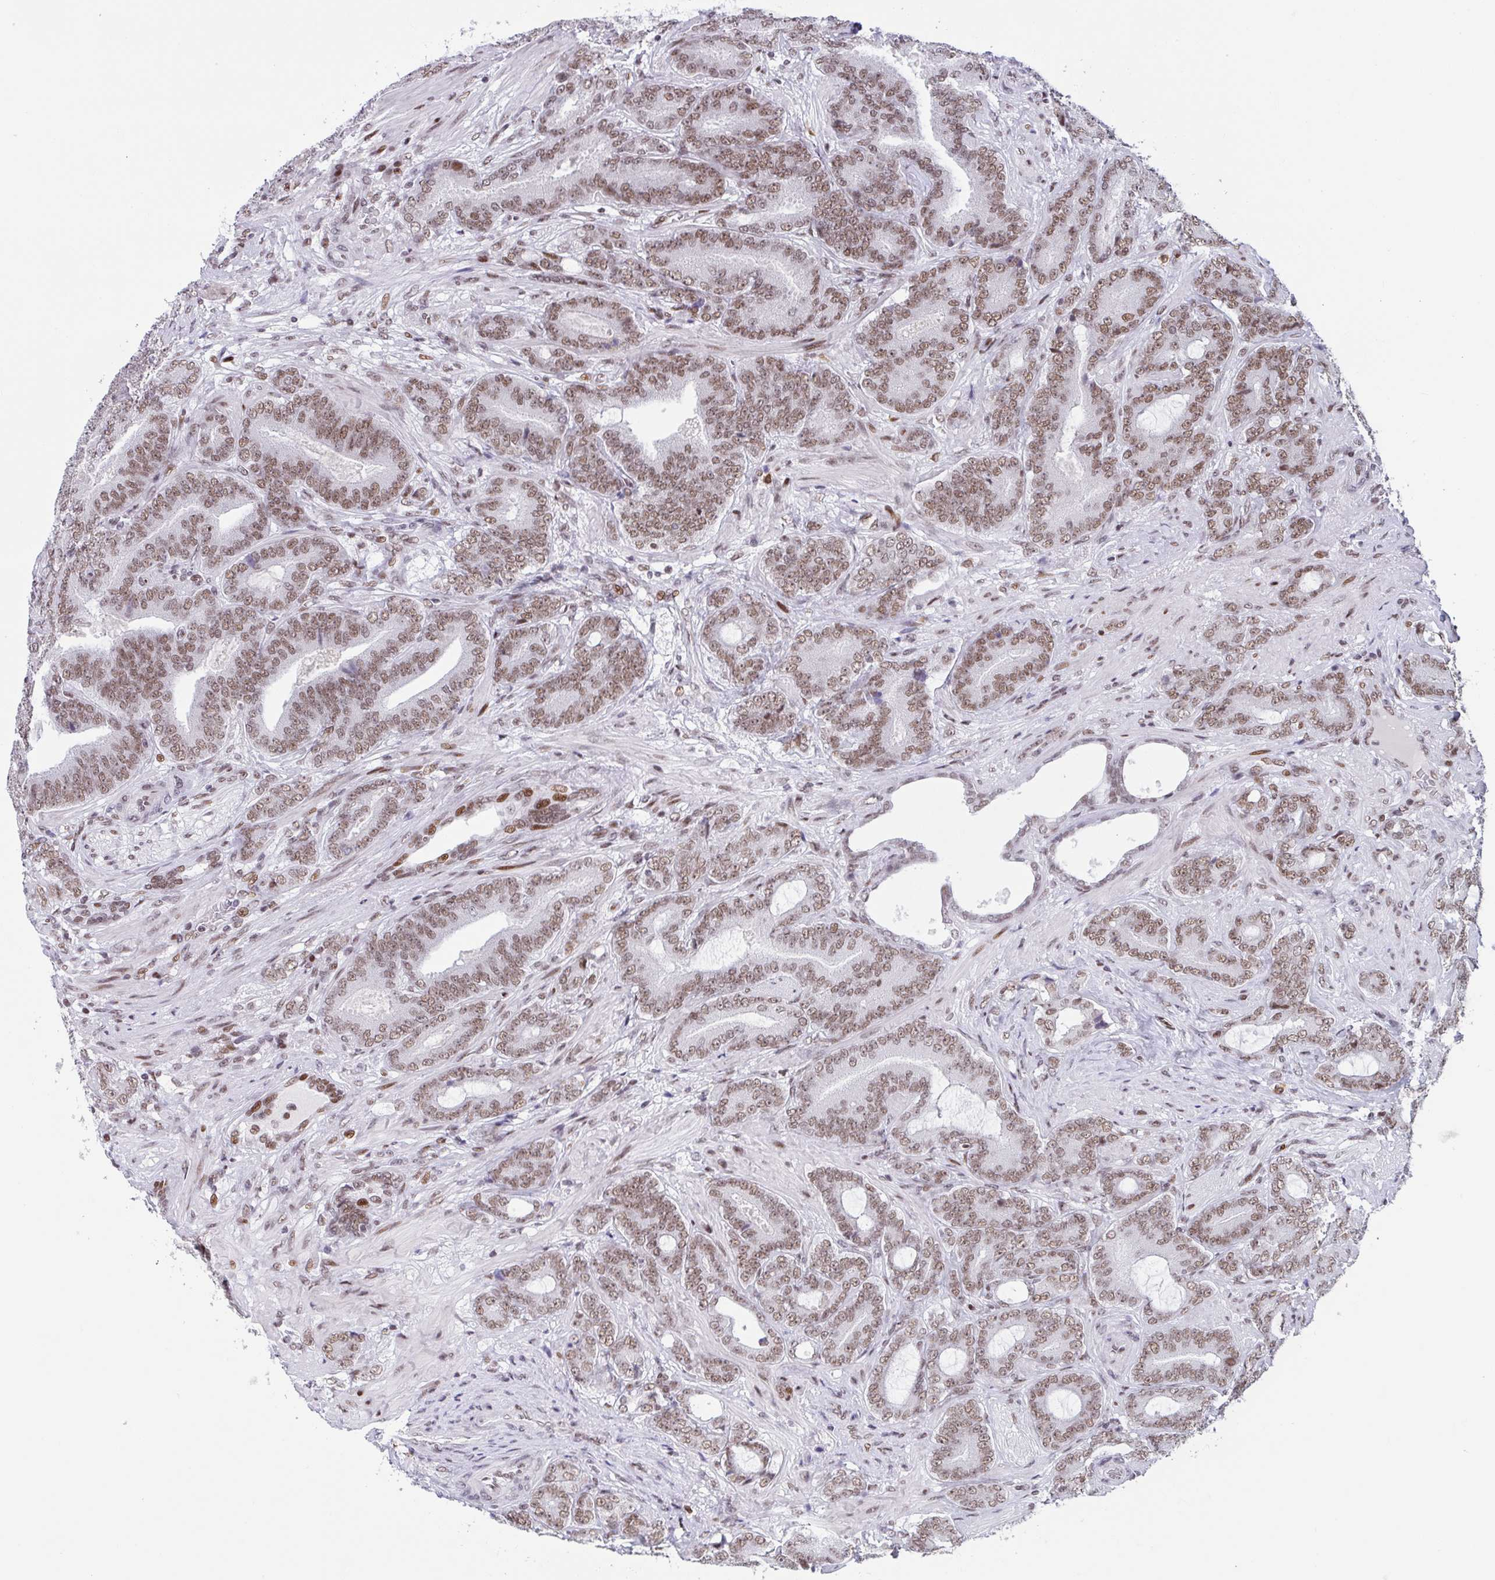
{"staining": {"intensity": "moderate", "quantity": ">75%", "location": "nuclear"}, "tissue": "prostate cancer", "cell_type": "Tumor cells", "image_type": "cancer", "snomed": [{"axis": "morphology", "description": "Adenocarcinoma, High grade"}, {"axis": "topography", "description": "Prostate"}], "caption": "Human high-grade adenocarcinoma (prostate) stained with a brown dye shows moderate nuclear positive positivity in approximately >75% of tumor cells.", "gene": "CLP1", "patient": {"sex": "male", "age": 62}}